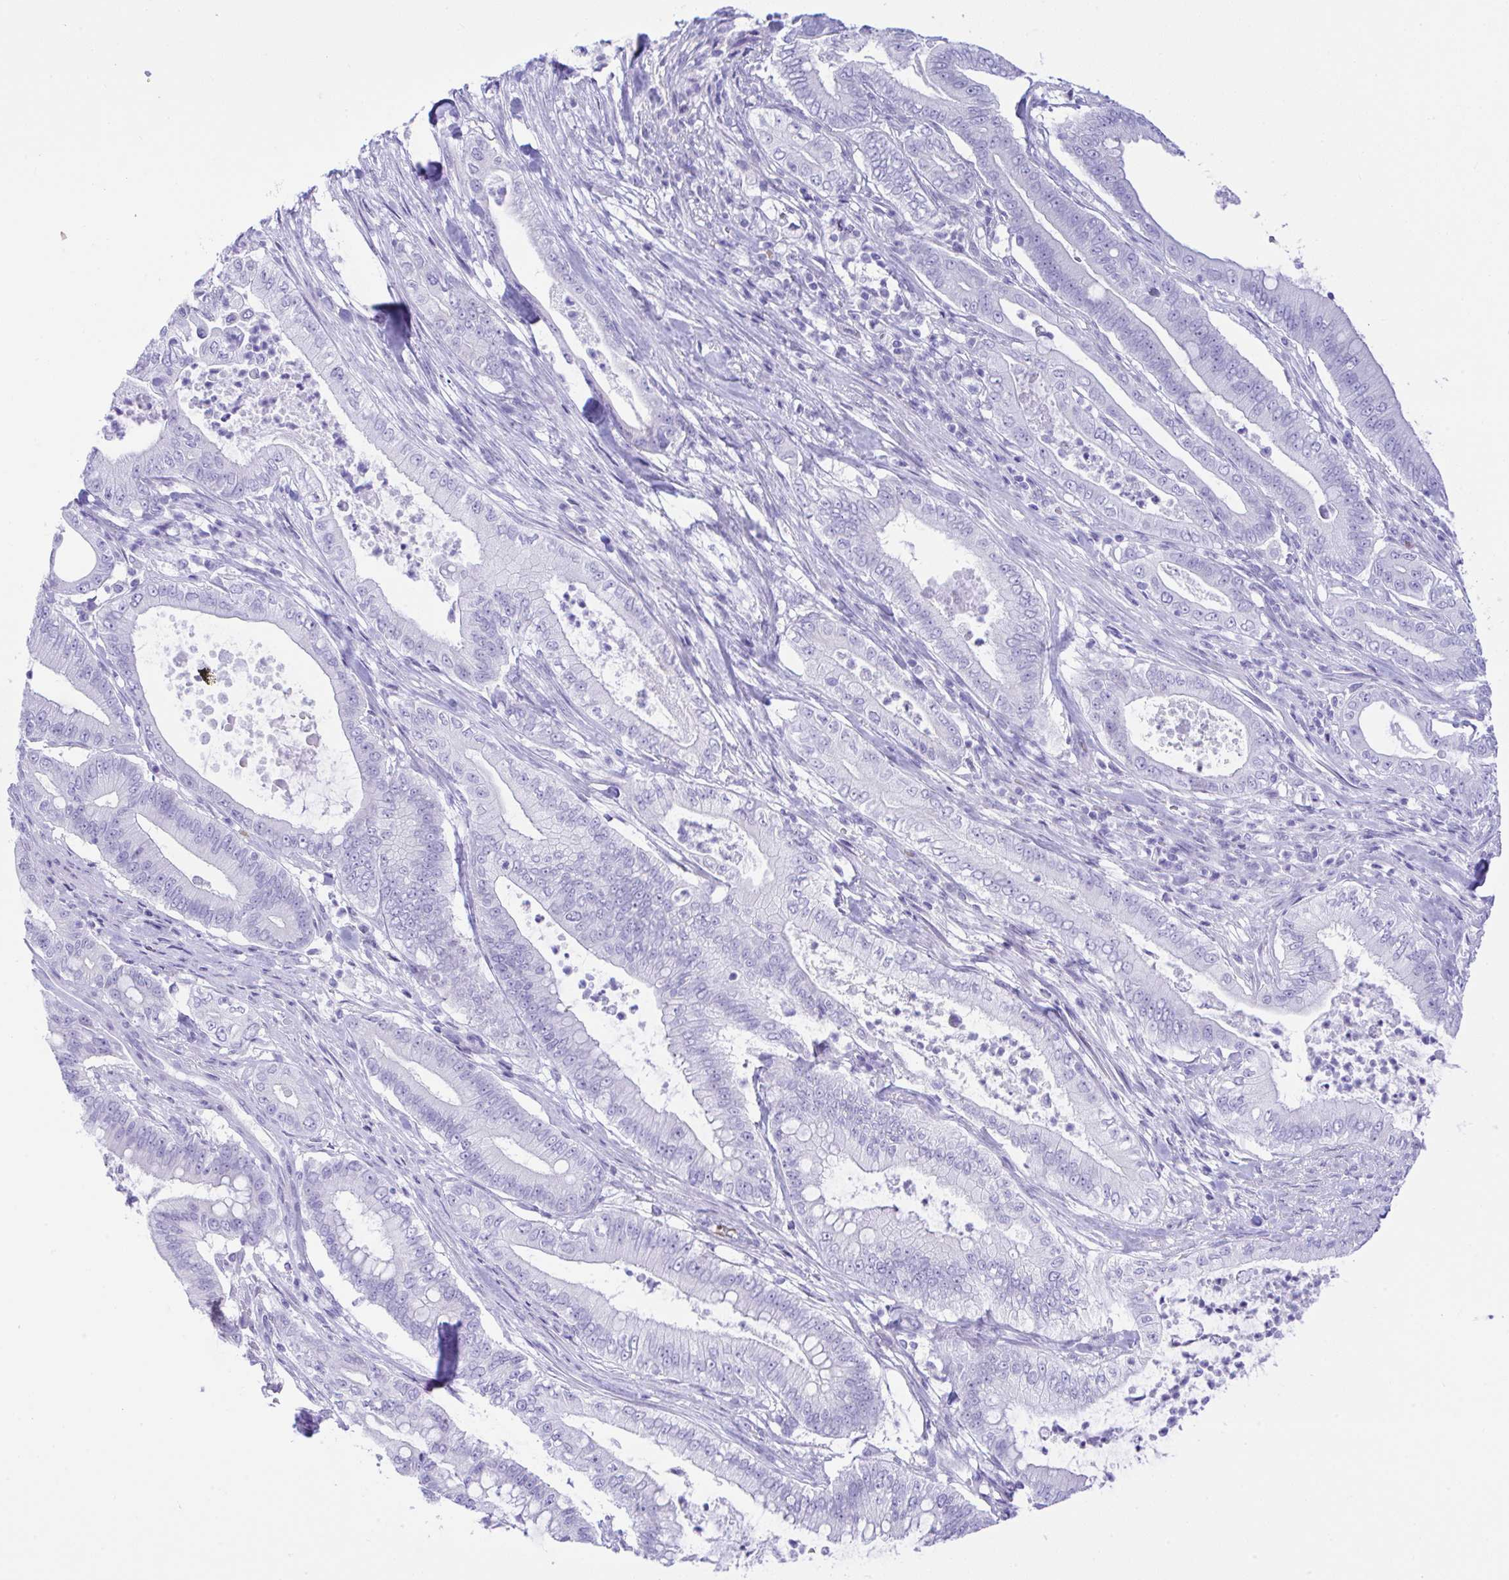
{"staining": {"intensity": "negative", "quantity": "none", "location": "none"}, "tissue": "pancreatic cancer", "cell_type": "Tumor cells", "image_type": "cancer", "snomed": [{"axis": "morphology", "description": "Adenocarcinoma, NOS"}, {"axis": "topography", "description": "Pancreas"}], "caption": "Tumor cells are negative for protein expression in human pancreatic cancer.", "gene": "SEL1L2", "patient": {"sex": "male", "age": 71}}